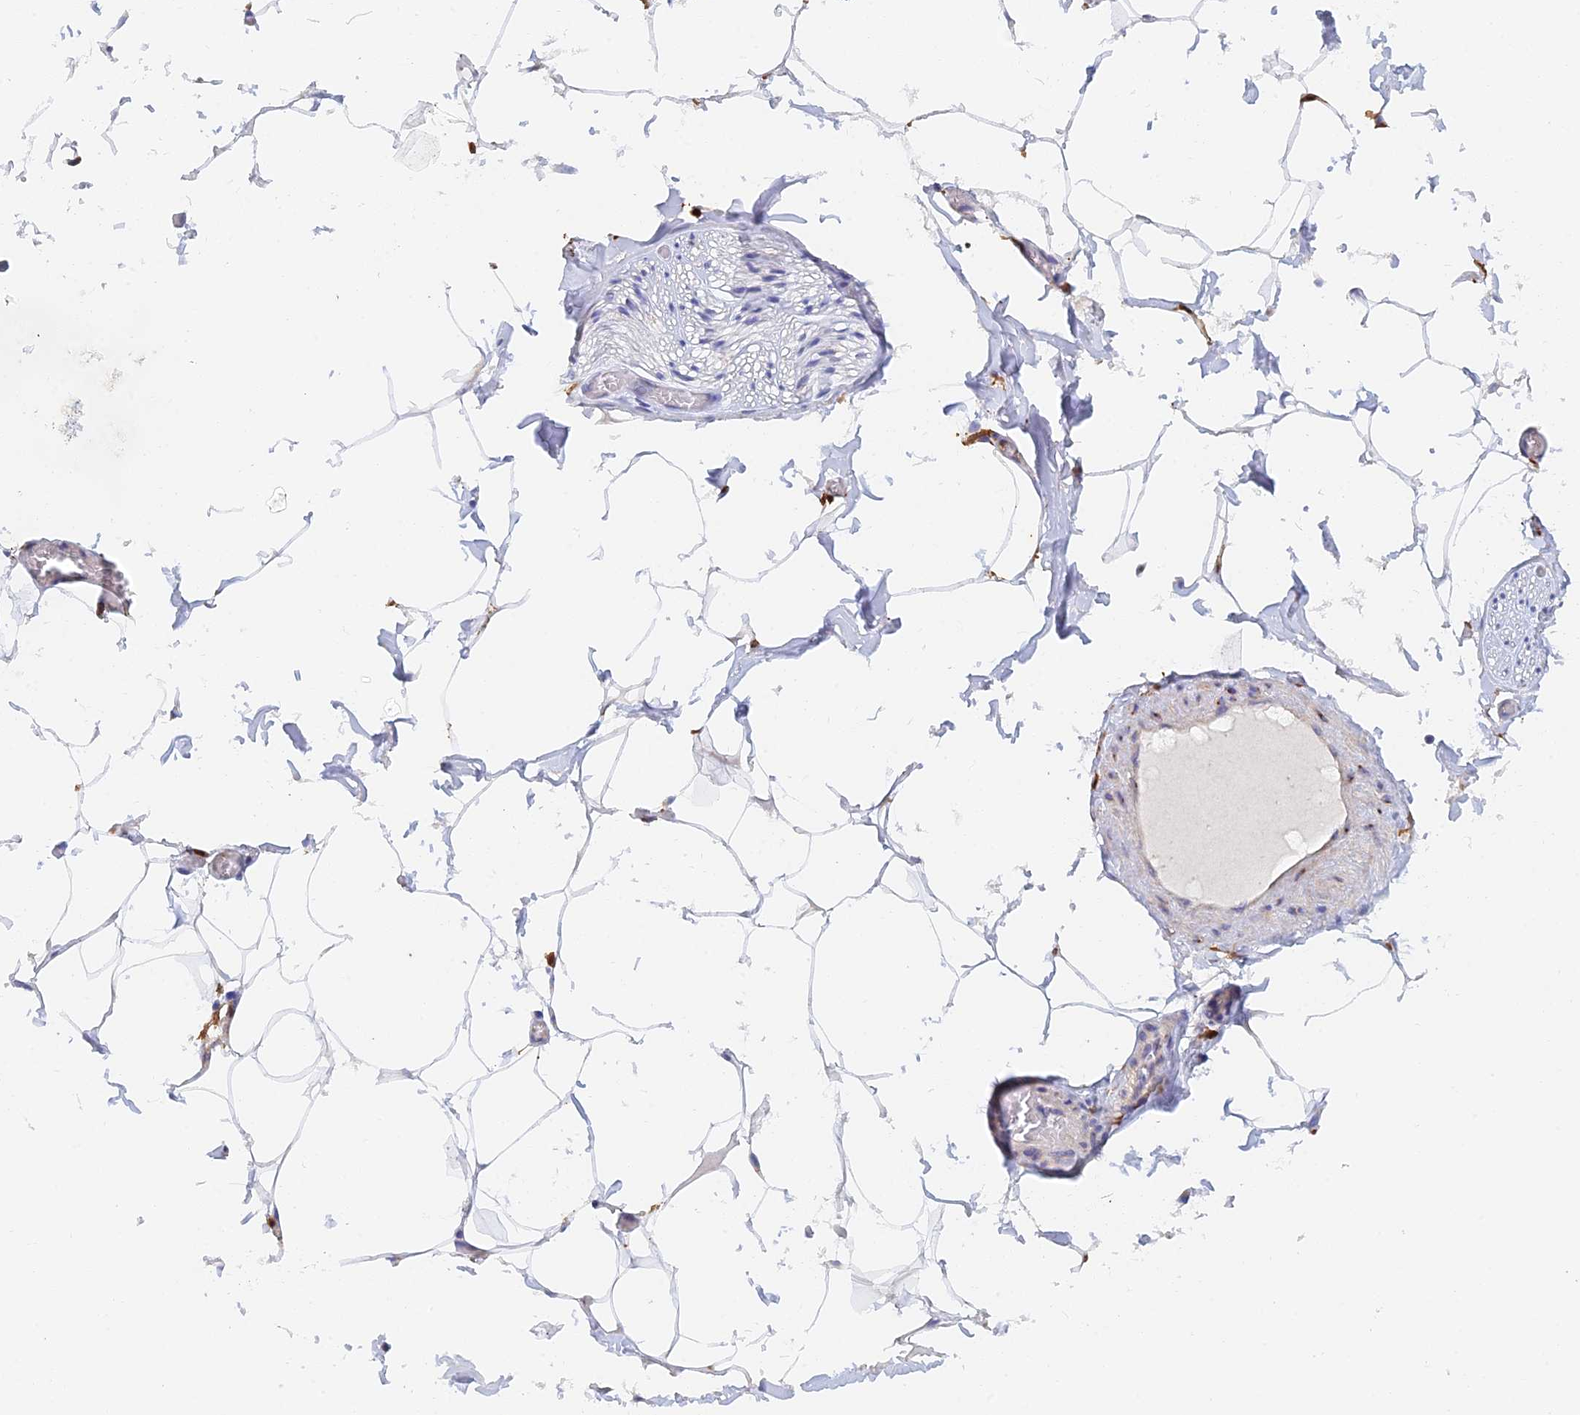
{"staining": {"intensity": "negative", "quantity": "none", "location": "none"}, "tissue": "adipose tissue", "cell_type": "Adipocytes", "image_type": "normal", "snomed": [{"axis": "morphology", "description": "Normal tissue, NOS"}, {"axis": "topography", "description": "Soft tissue"}, {"axis": "topography", "description": "Adipose tissue"}, {"axis": "topography", "description": "Vascular tissue"}, {"axis": "topography", "description": "Peripheral nerve tissue"}], "caption": "Immunohistochemistry (IHC) of unremarkable human adipose tissue reveals no positivity in adipocytes.", "gene": "SLC24A3", "patient": {"sex": "male", "age": 46}}